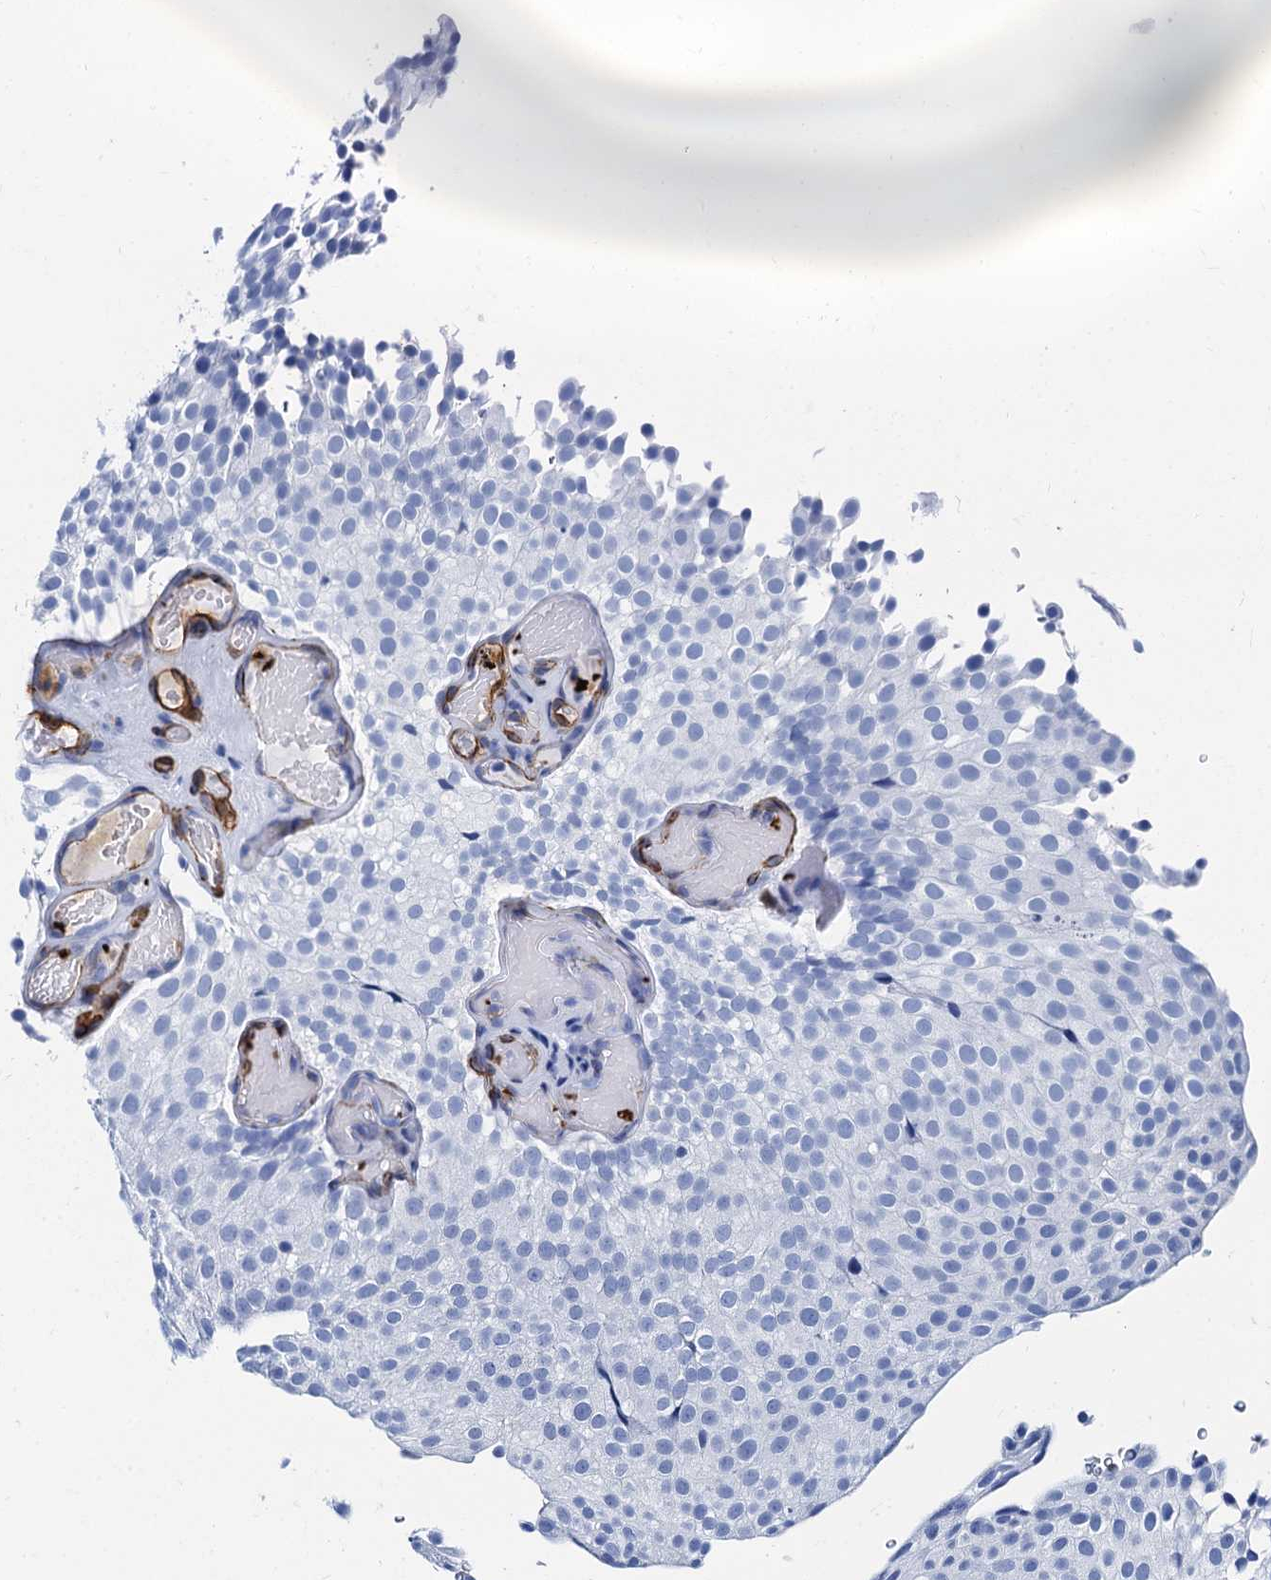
{"staining": {"intensity": "negative", "quantity": "none", "location": "none"}, "tissue": "urothelial cancer", "cell_type": "Tumor cells", "image_type": "cancer", "snomed": [{"axis": "morphology", "description": "Urothelial carcinoma, Low grade"}, {"axis": "topography", "description": "Urinary bladder"}], "caption": "IHC of urothelial cancer demonstrates no positivity in tumor cells.", "gene": "CAVIN2", "patient": {"sex": "male", "age": 78}}